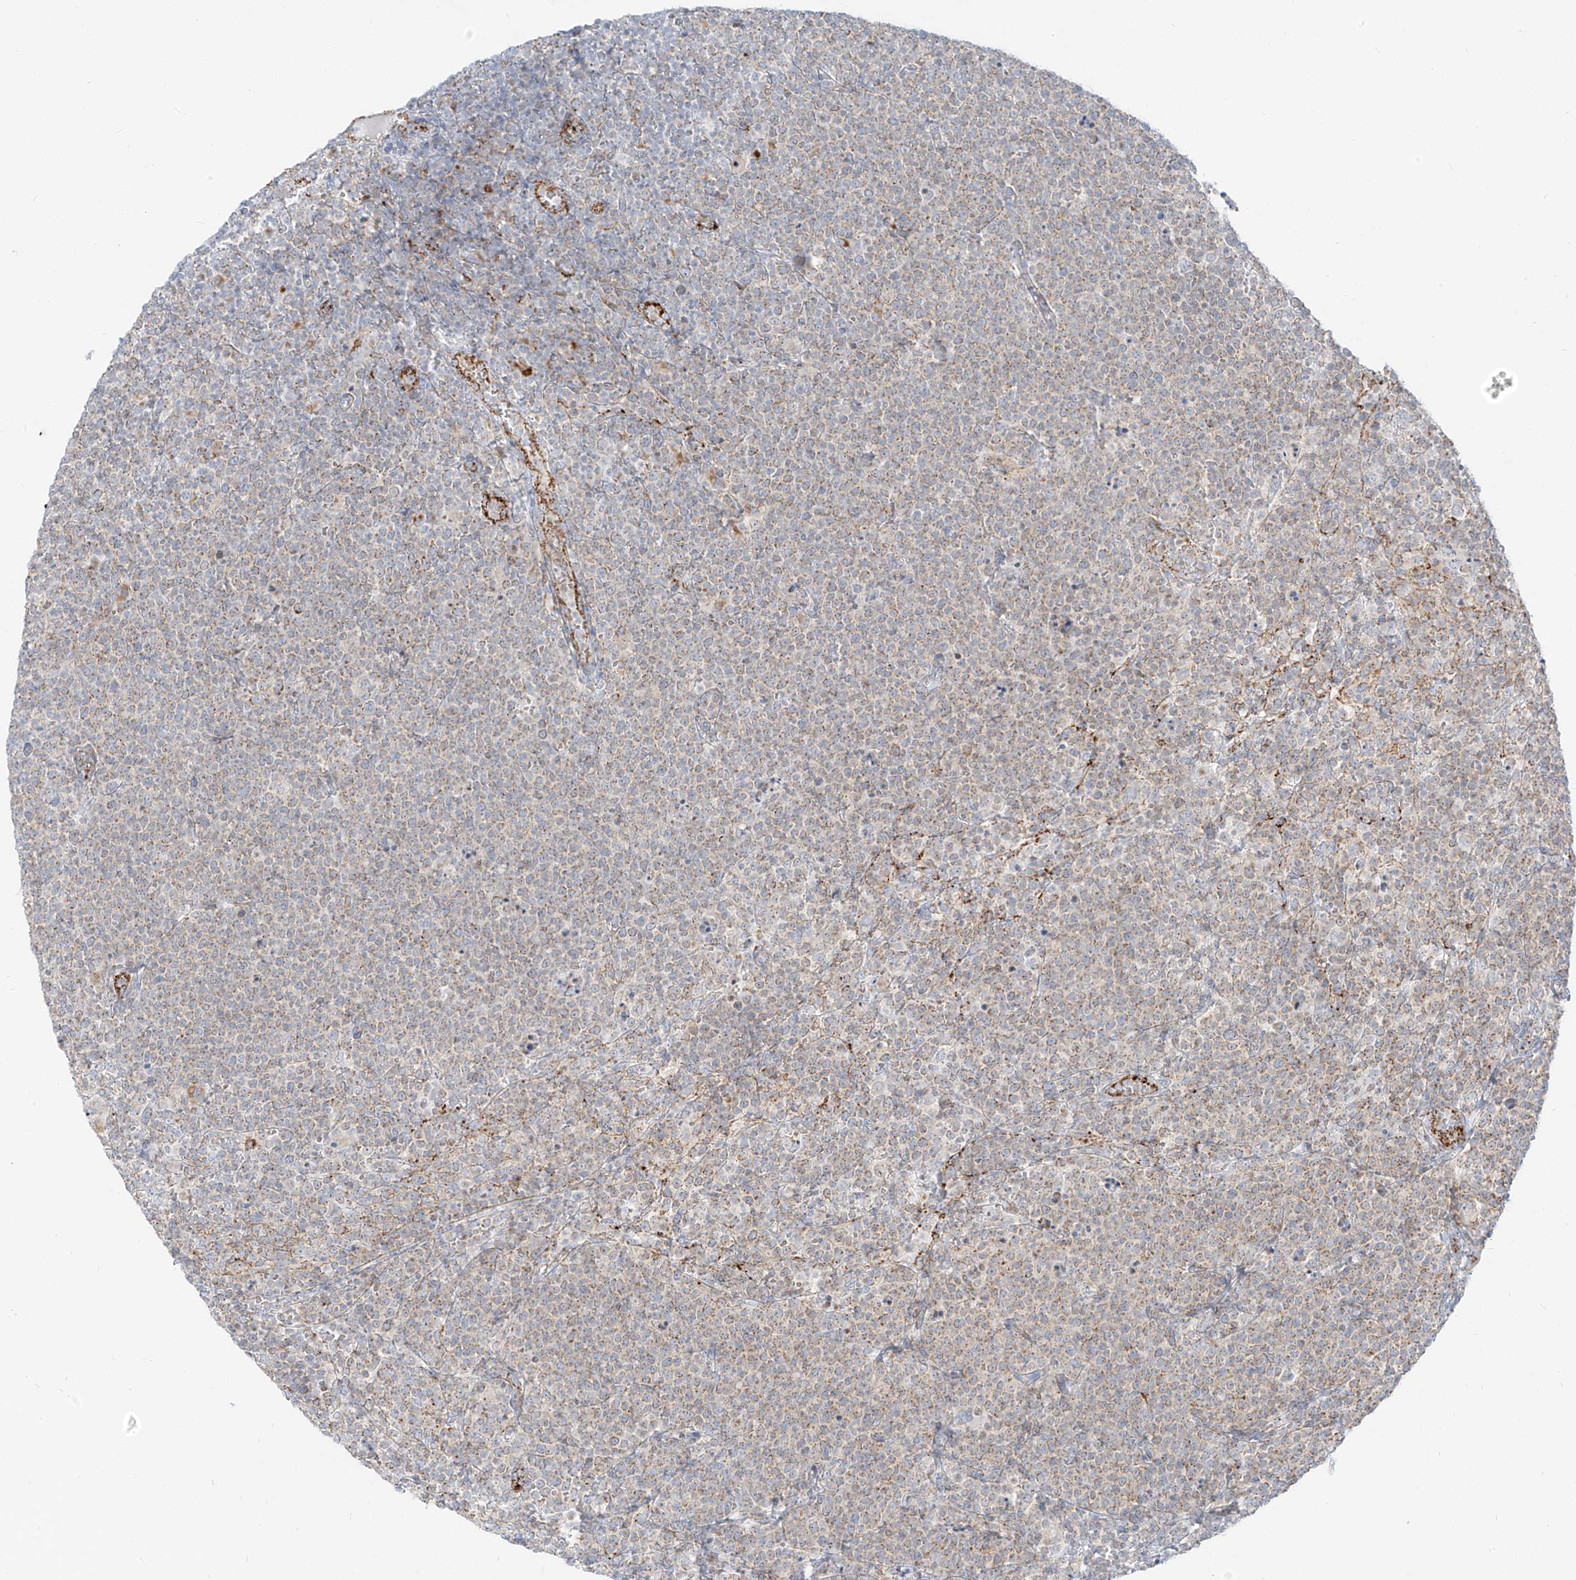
{"staining": {"intensity": "weak", "quantity": ">75%", "location": "cytoplasmic/membranous"}, "tissue": "lymphoma", "cell_type": "Tumor cells", "image_type": "cancer", "snomed": [{"axis": "morphology", "description": "Malignant lymphoma, non-Hodgkin's type, High grade"}, {"axis": "topography", "description": "Lymph node"}], "caption": "Protein analysis of lymphoma tissue exhibits weak cytoplasmic/membranous expression in approximately >75% of tumor cells. (DAB (3,3'-diaminobenzidine) IHC with brightfield microscopy, high magnification).", "gene": "SLC35F6", "patient": {"sex": "male", "age": 61}}